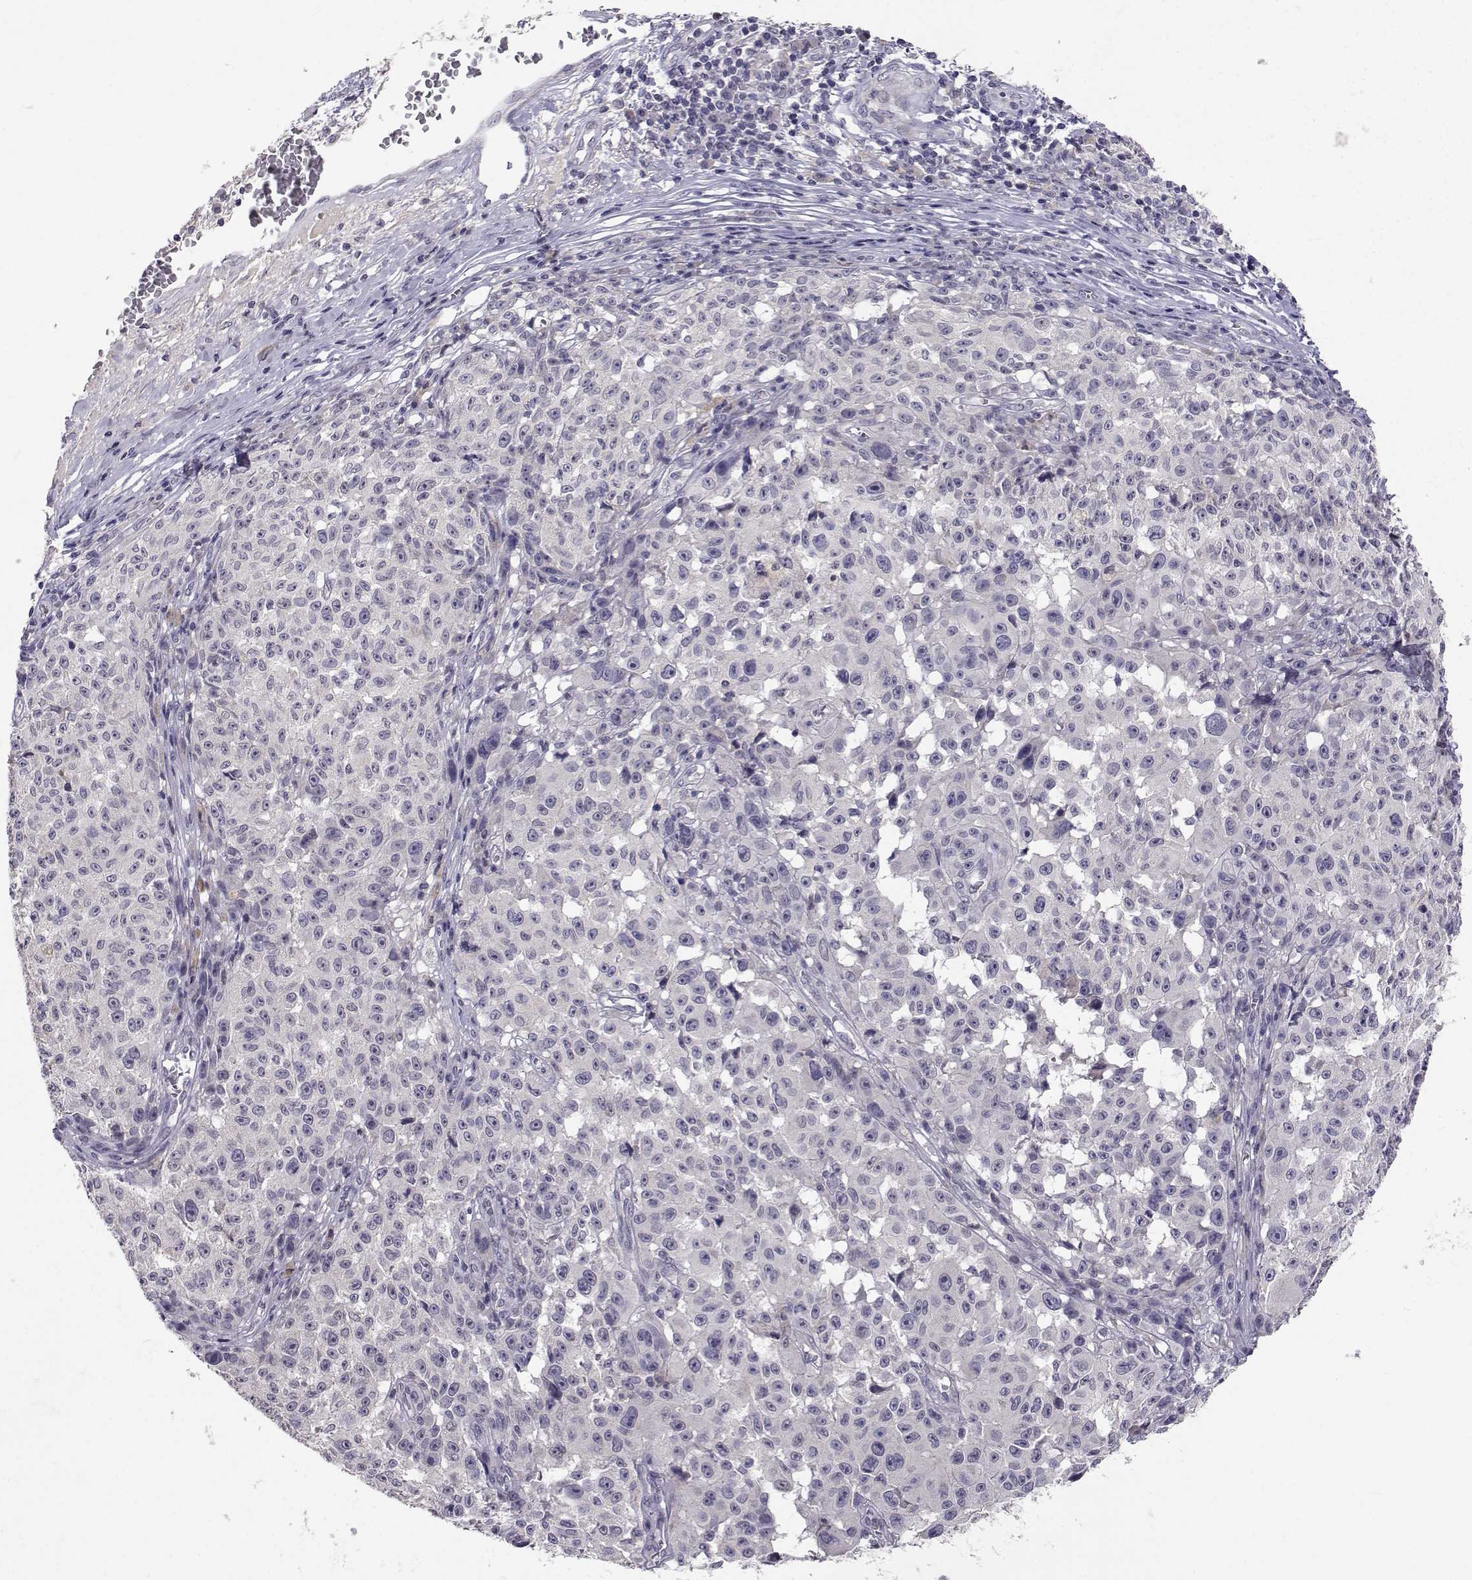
{"staining": {"intensity": "negative", "quantity": "none", "location": "none"}, "tissue": "melanoma", "cell_type": "Tumor cells", "image_type": "cancer", "snomed": [{"axis": "morphology", "description": "Malignant melanoma, NOS"}, {"axis": "topography", "description": "Skin"}], "caption": "This is a micrograph of immunohistochemistry (IHC) staining of malignant melanoma, which shows no expression in tumor cells.", "gene": "SLC6A3", "patient": {"sex": "female", "age": 82}}